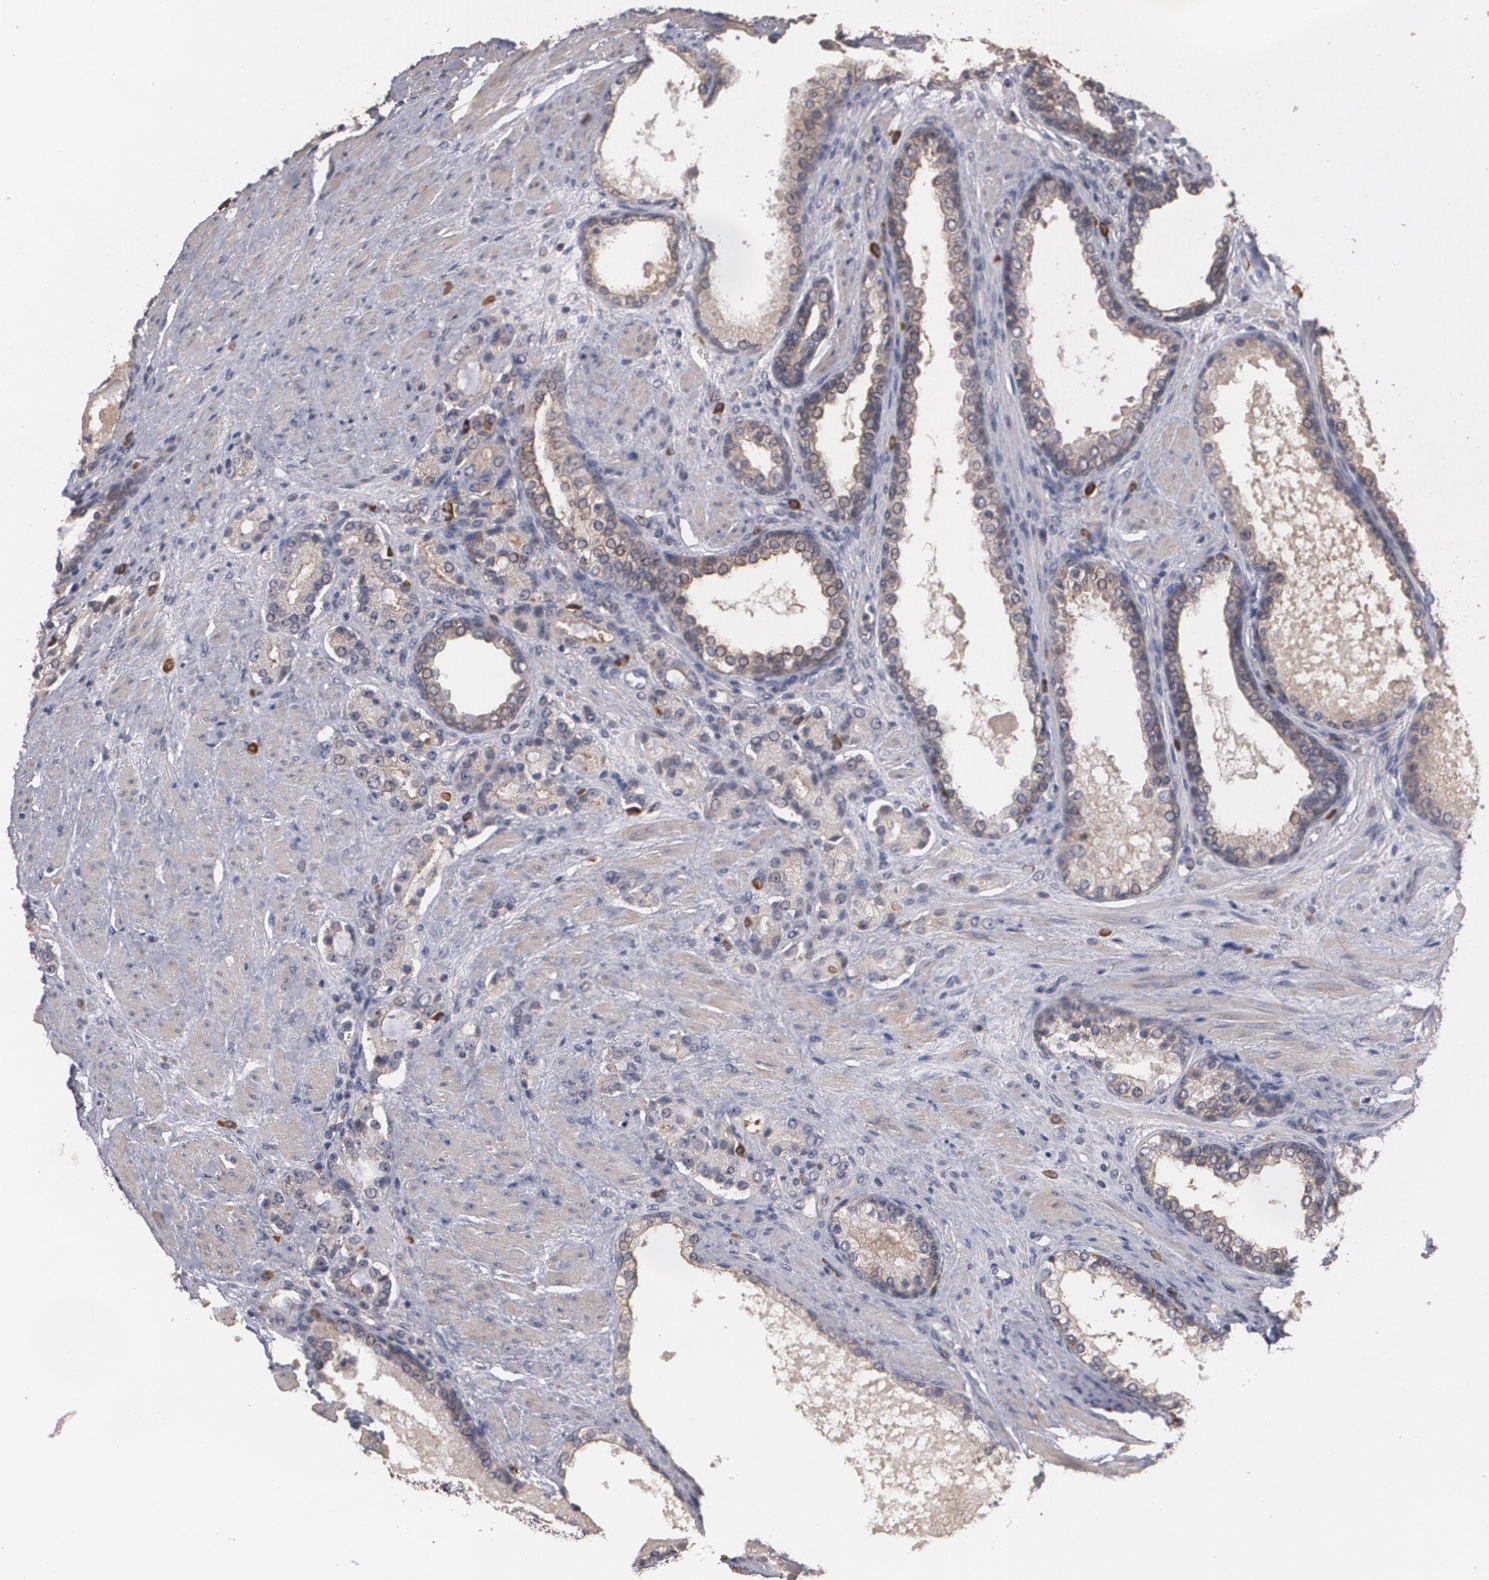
{"staining": {"intensity": "moderate", "quantity": ">75%", "location": "cytoplasmic/membranous"}, "tissue": "prostate cancer", "cell_type": "Tumor cells", "image_type": "cancer", "snomed": [{"axis": "morphology", "description": "Adenocarcinoma, Medium grade"}, {"axis": "topography", "description": "Prostate"}], "caption": "Tumor cells exhibit moderate cytoplasmic/membranous staining in approximately >75% of cells in prostate cancer.", "gene": "ARF6", "patient": {"sex": "male", "age": 72}}